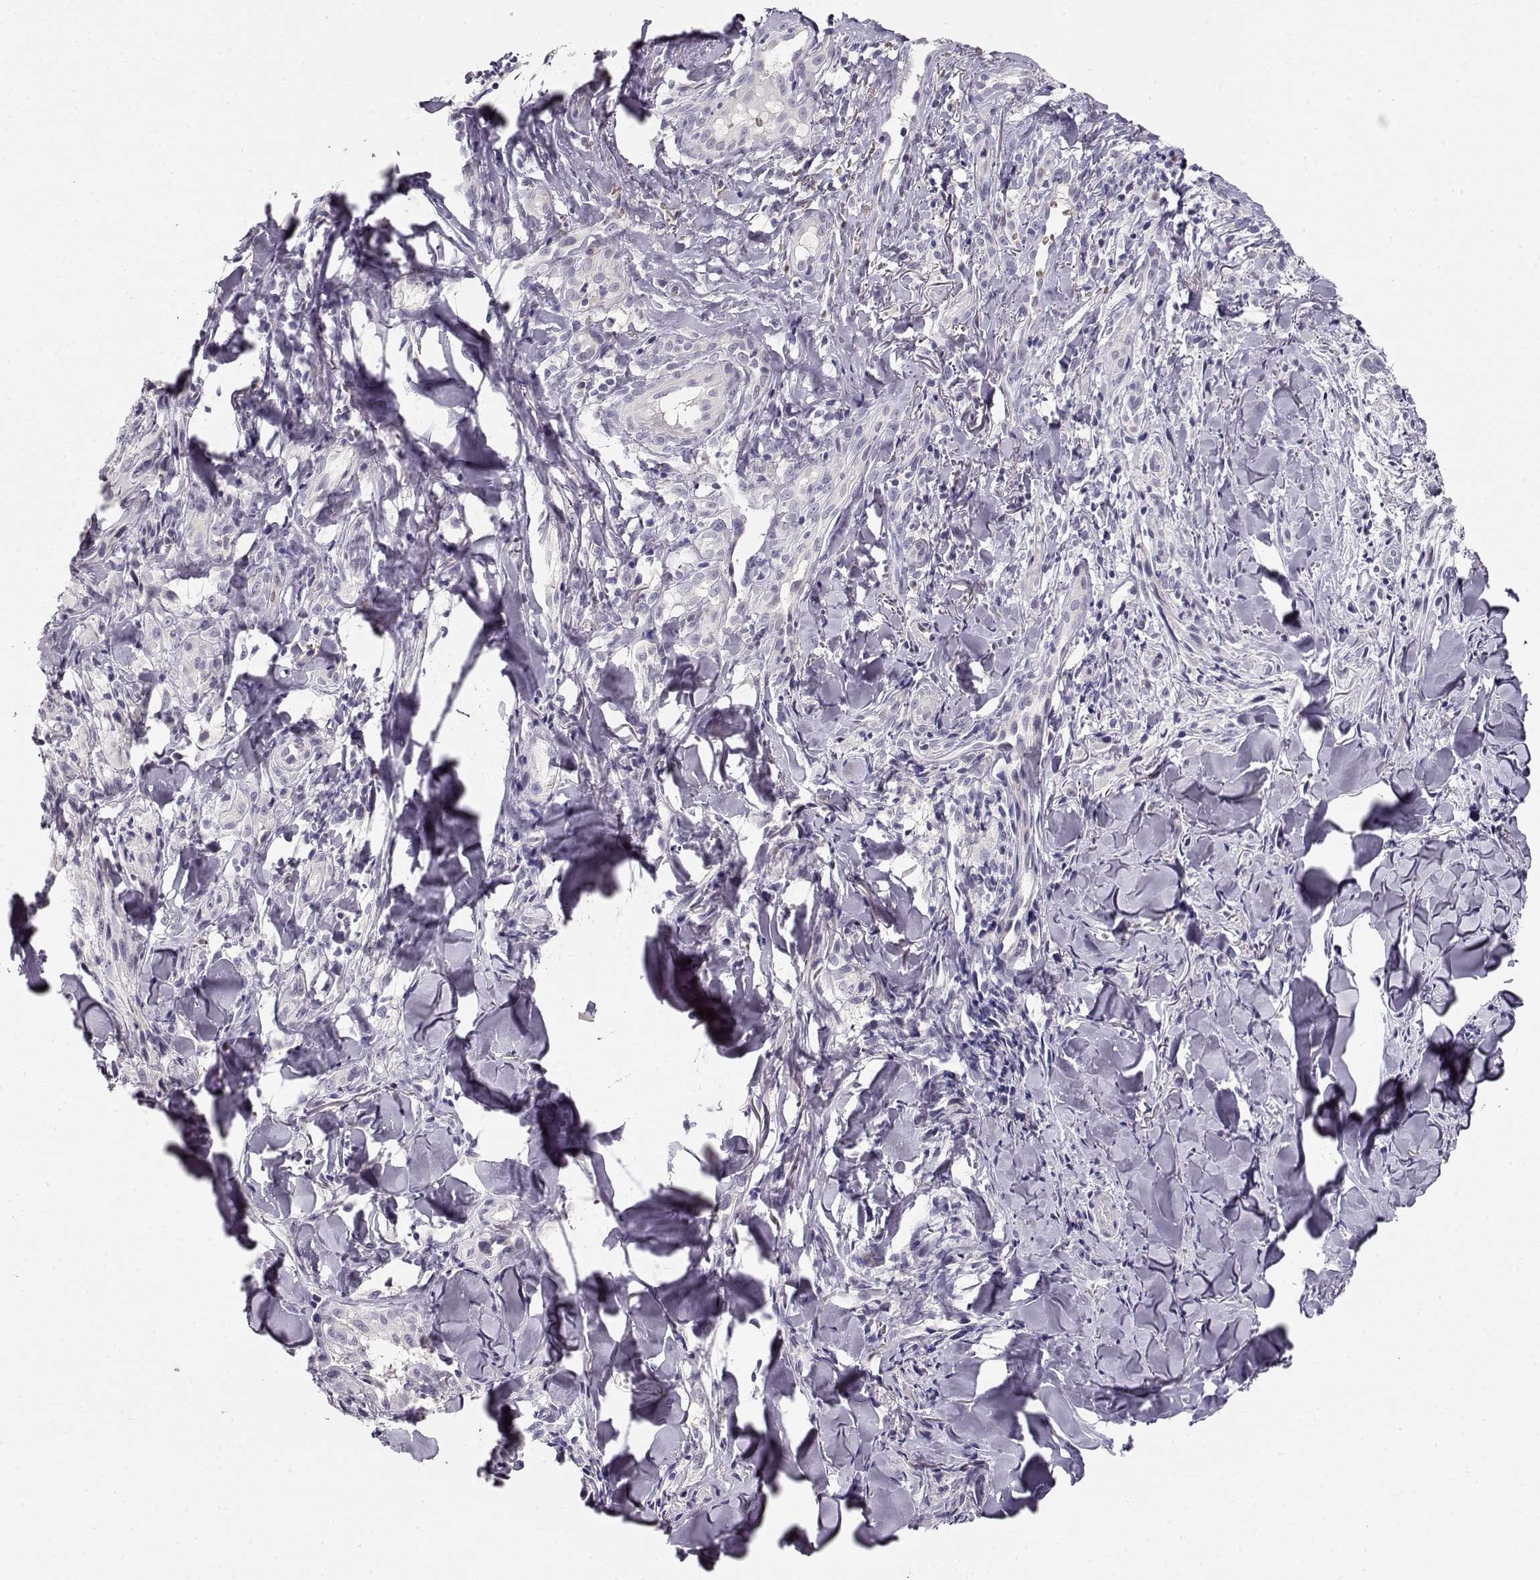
{"staining": {"intensity": "negative", "quantity": "none", "location": "none"}, "tissue": "melanoma", "cell_type": "Tumor cells", "image_type": "cancer", "snomed": [{"axis": "morphology", "description": "Malignant melanoma, NOS"}, {"axis": "topography", "description": "Skin"}], "caption": "Human malignant melanoma stained for a protein using immunohistochemistry (IHC) displays no expression in tumor cells.", "gene": "TTC26", "patient": {"sex": "male", "age": 67}}